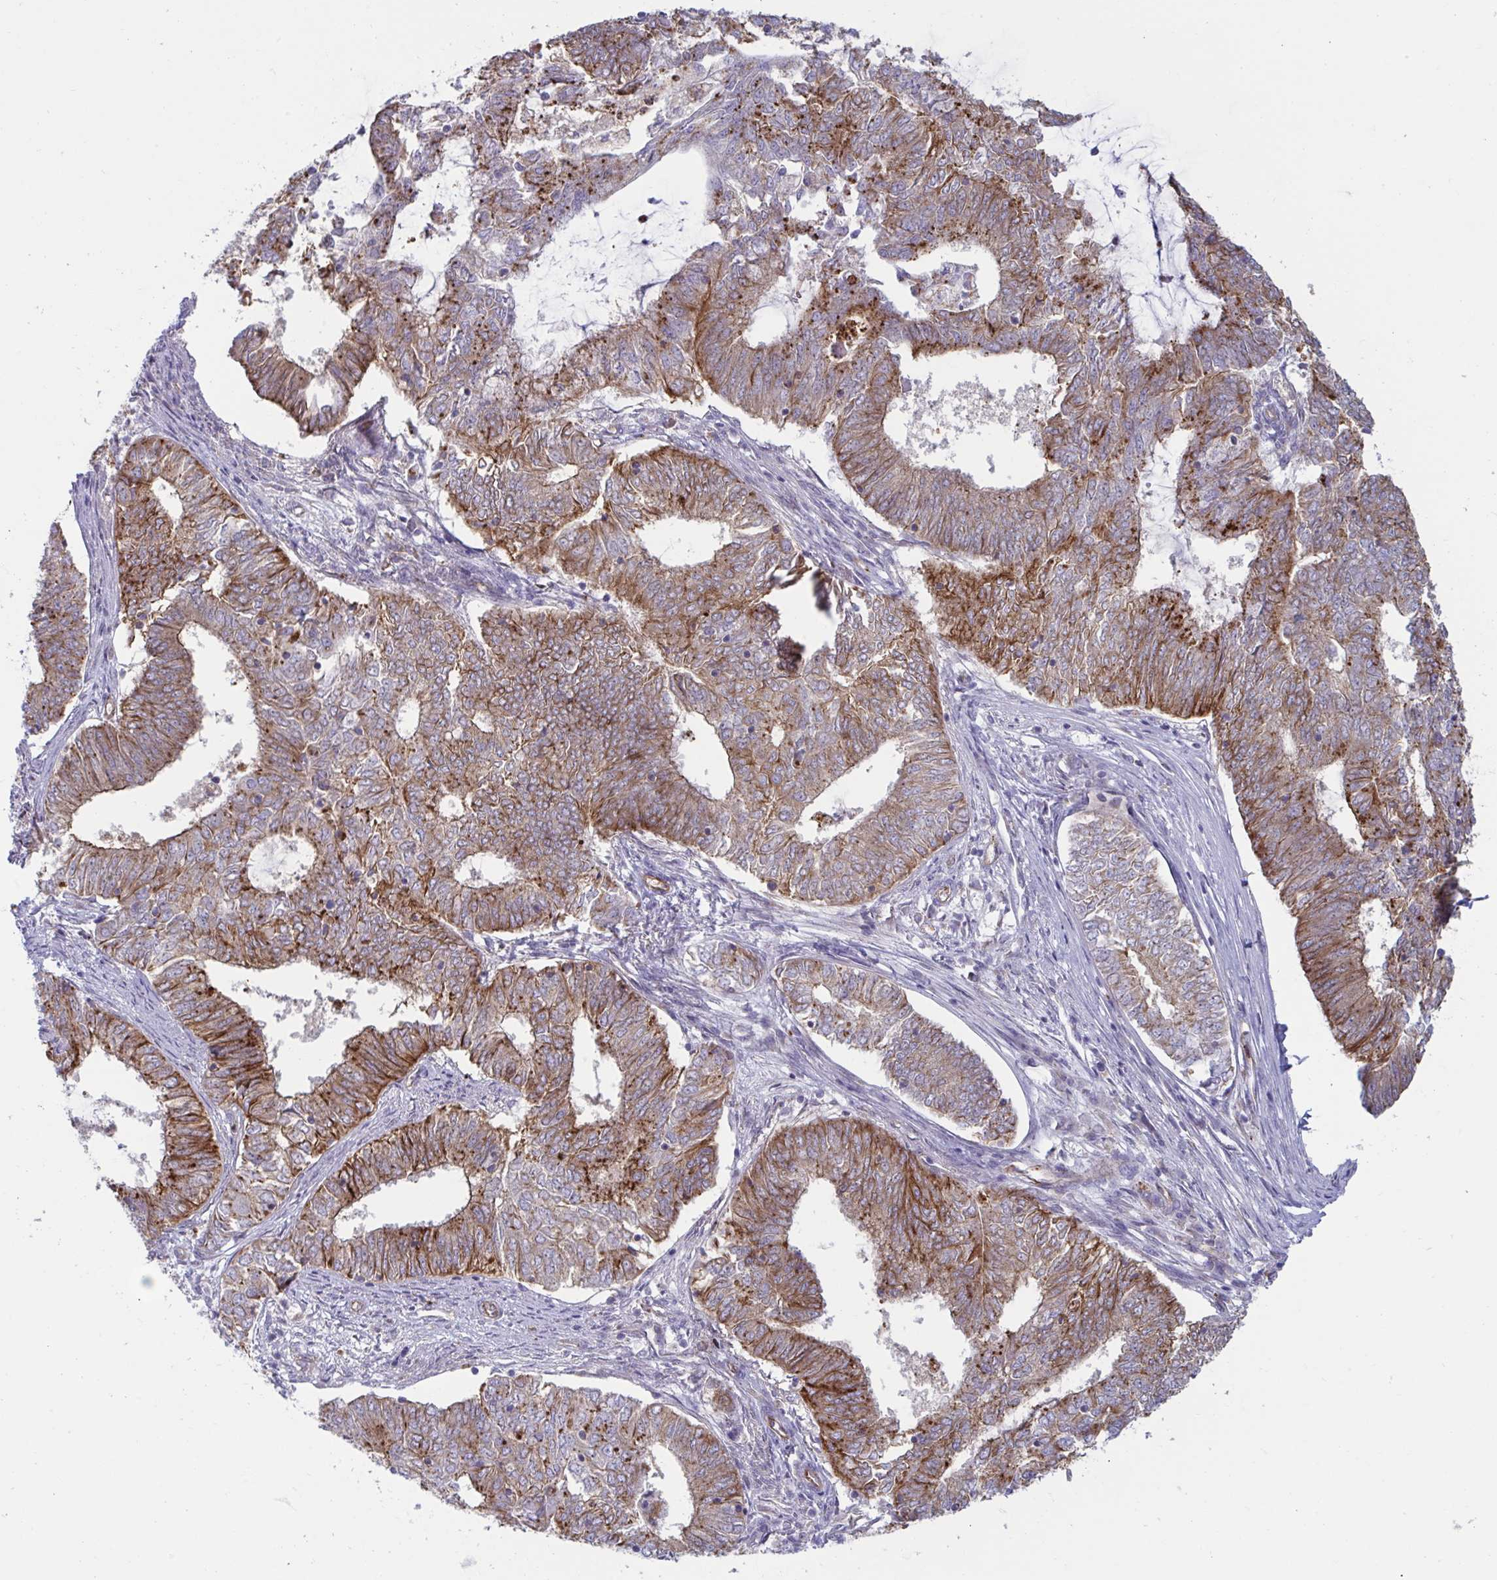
{"staining": {"intensity": "moderate", "quantity": ">75%", "location": "cytoplasmic/membranous"}, "tissue": "endometrial cancer", "cell_type": "Tumor cells", "image_type": "cancer", "snomed": [{"axis": "morphology", "description": "Adenocarcinoma, NOS"}, {"axis": "topography", "description": "Endometrium"}], "caption": "Immunohistochemical staining of human endometrial cancer (adenocarcinoma) demonstrates medium levels of moderate cytoplasmic/membranous protein positivity in about >75% of tumor cells. (DAB (3,3'-diaminobenzidine) IHC, brown staining for protein, blue staining for nuclei).", "gene": "SLC9A6", "patient": {"sex": "female", "age": 62}}